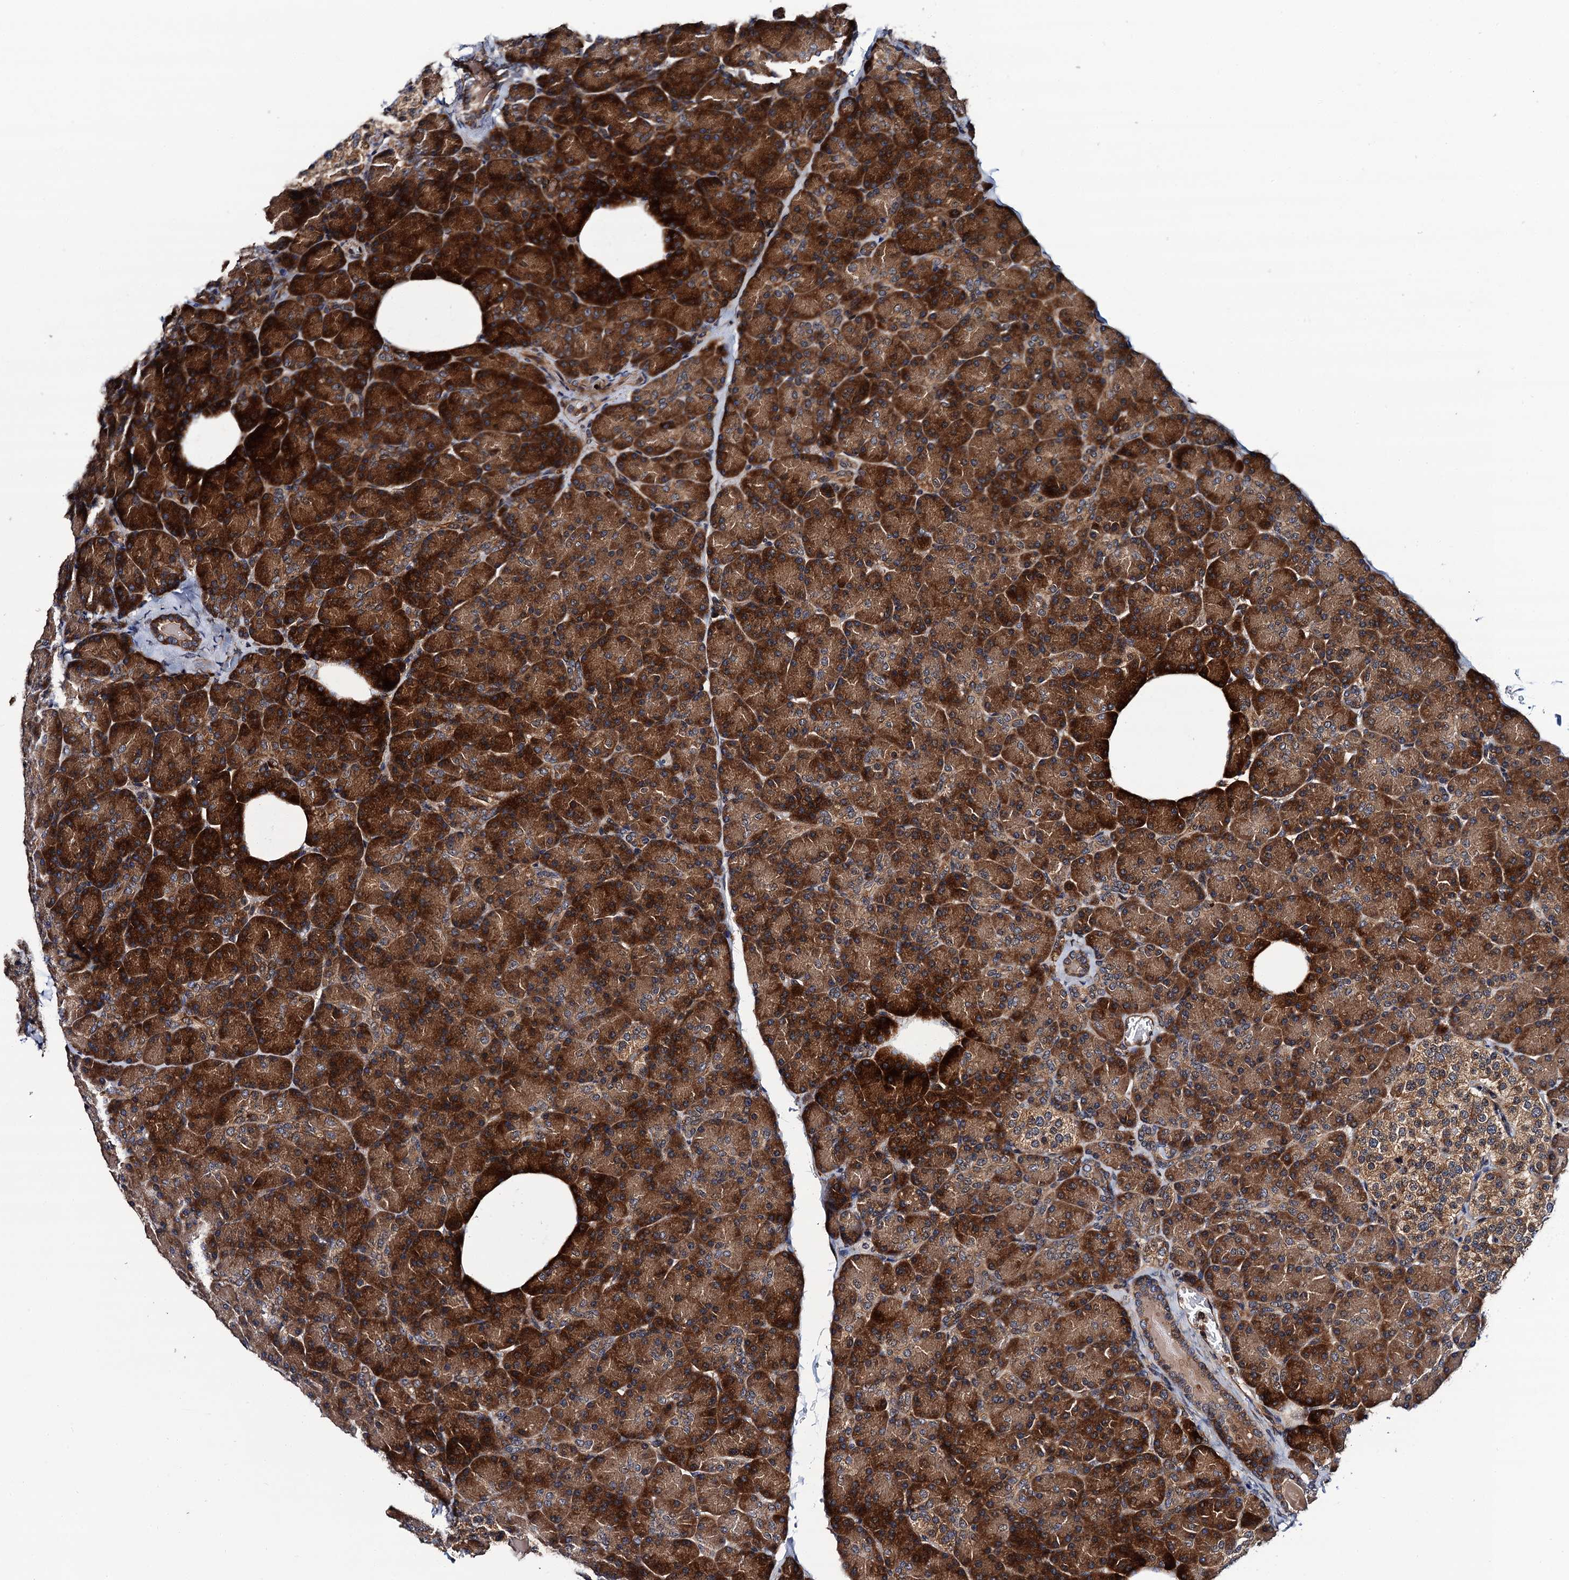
{"staining": {"intensity": "strong", "quantity": ">75%", "location": "cytoplasmic/membranous"}, "tissue": "pancreas", "cell_type": "Exocrine glandular cells", "image_type": "normal", "snomed": [{"axis": "morphology", "description": "Normal tissue, NOS"}, {"axis": "topography", "description": "Pancreas"}], "caption": "Immunohistochemical staining of normal pancreas reveals >75% levels of strong cytoplasmic/membranous protein expression in approximately >75% of exocrine glandular cells.", "gene": "VPS35", "patient": {"sex": "female", "age": 43}}